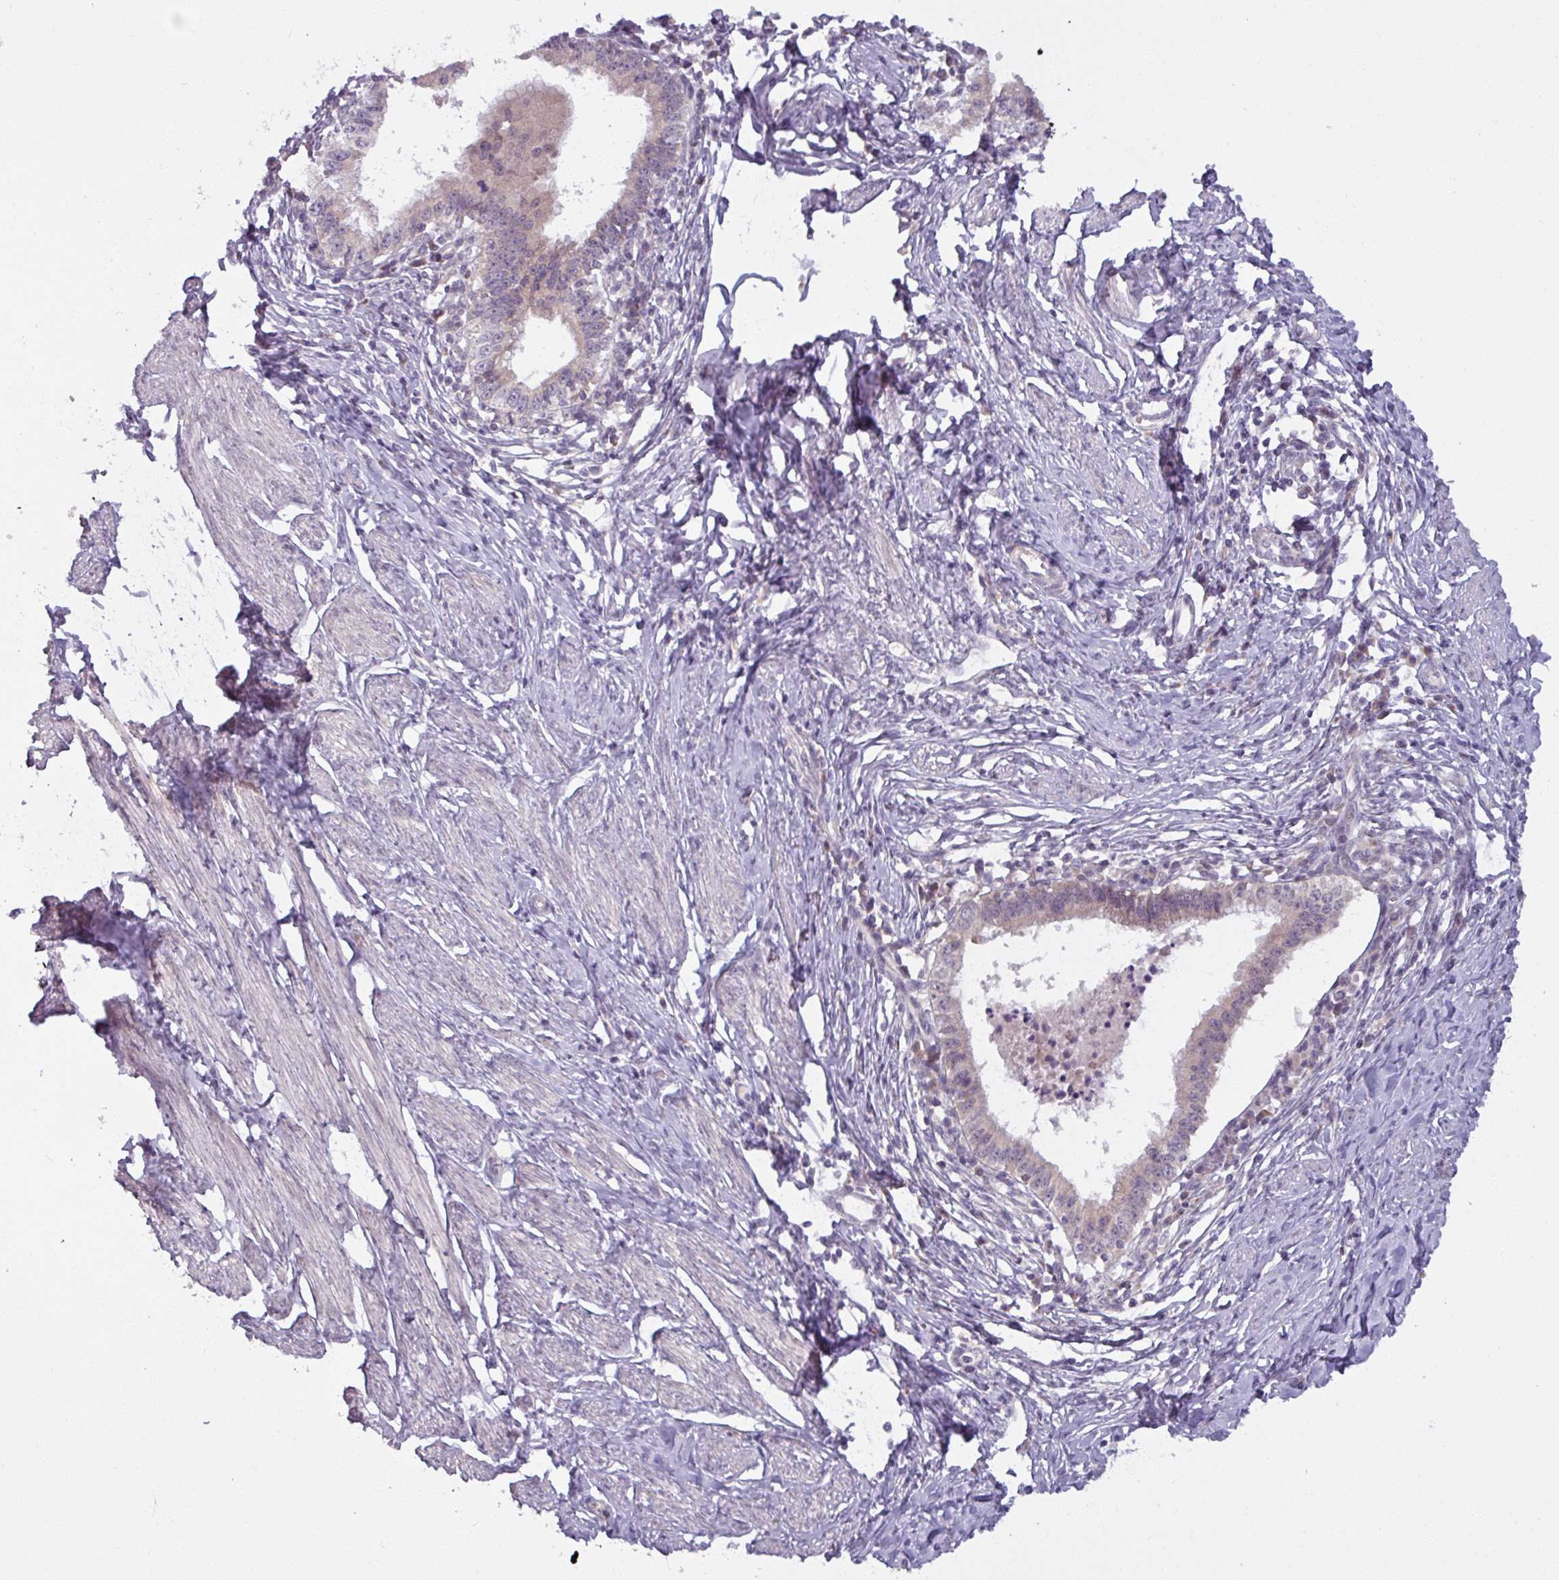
{"staining": {"intensity": "negative", "quantity": "none", "location": "none"}, "tissue": "cervical cancer", "cell_type": "Tumor cells", "image_type": "cancer", "snomed": [{"axis": "morphology", "description": "Adenocarcinoma, NOS"}, {"axis": "topography", "description": "Cervix"}], "caption": "A histopathology image of cervical cancer (adenocarcinoma) stained for a protein shows no brown staining in tumor cells.", "gene": "OGFOD3", "patient": {"sex": "female", "age": 36}}